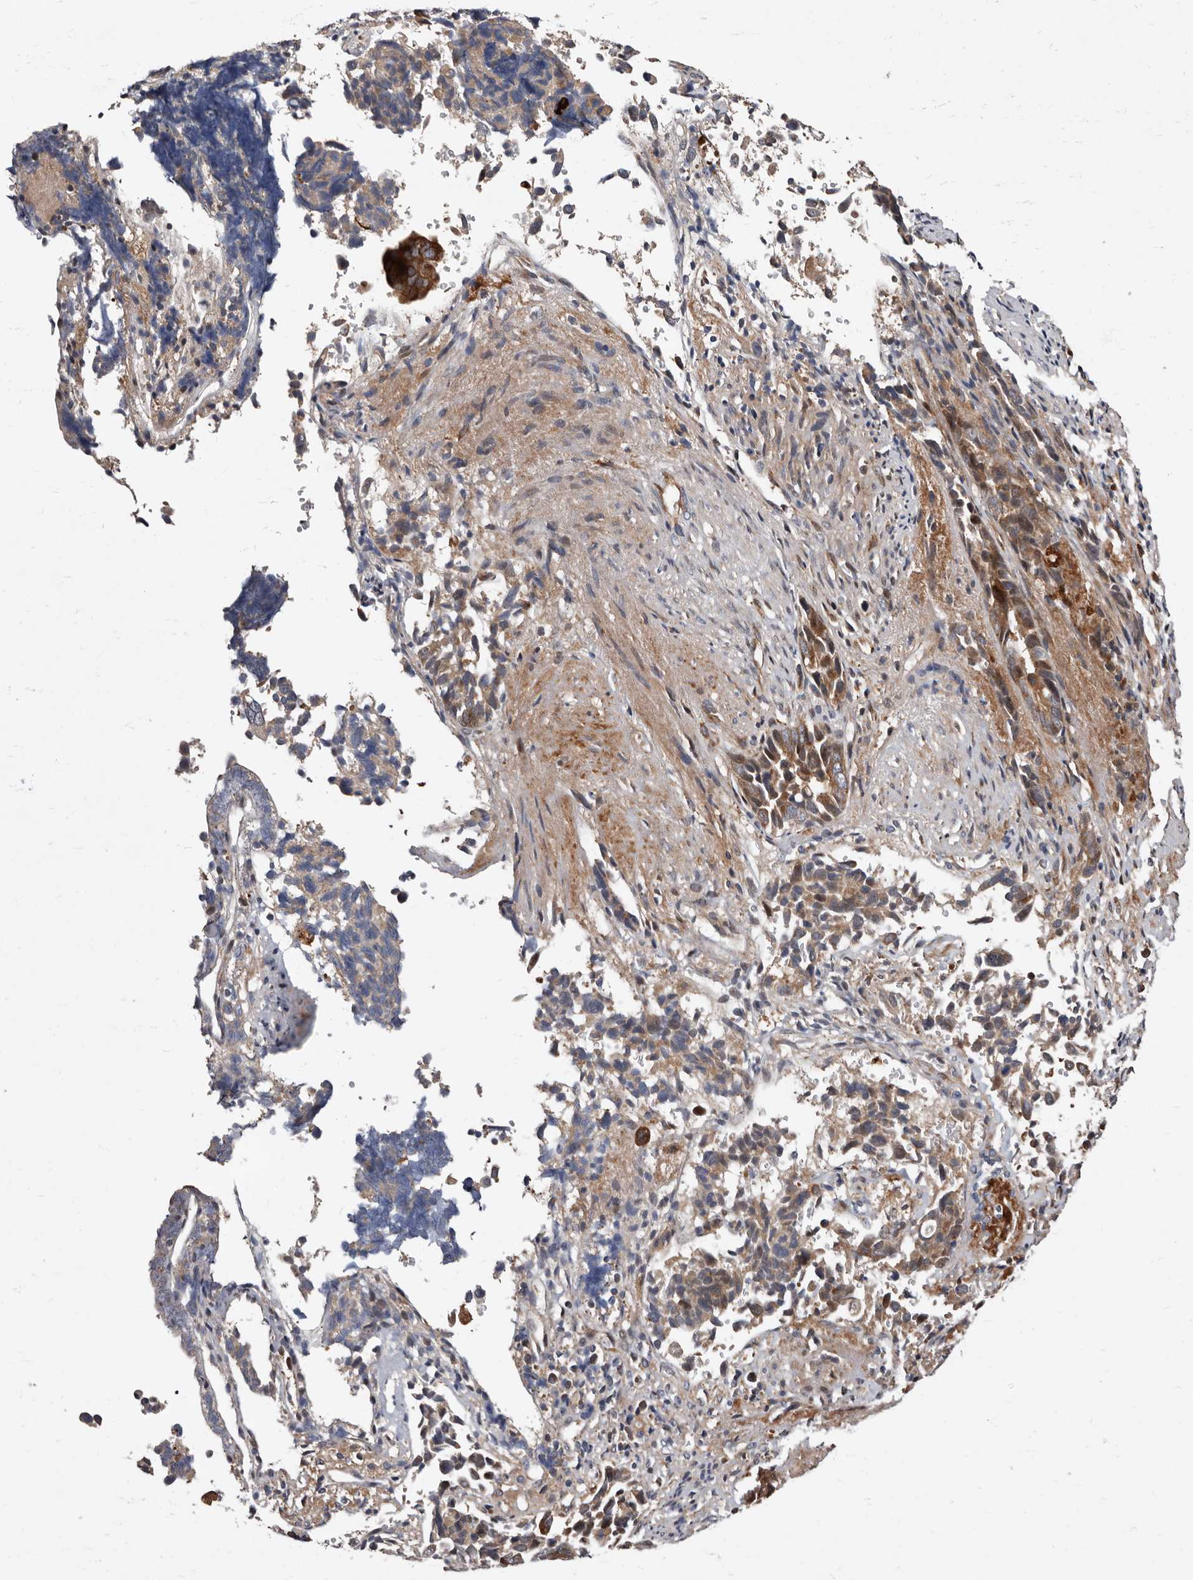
{"staining": {"intensity": "moderate", "quantity": ">75%", "location": "cytoplasmic/membranous"}, "tissue": "liver cancer", "cell_type": "Tumor cells", "image_type": "cancer", "snomed": [{"axis": "morphology", "description": "Cholangiocarcinoma"}, {"axis": "topography", "description": "Liver"}], "caption": "A medium amount of moderate cytoplasmic/membranous staining is appreciated in about >75% of tumor cells in liver cholangiocarcinoma tissue.", "gene": "WEE2", "patient": {"sex": "female", "age": 79}}